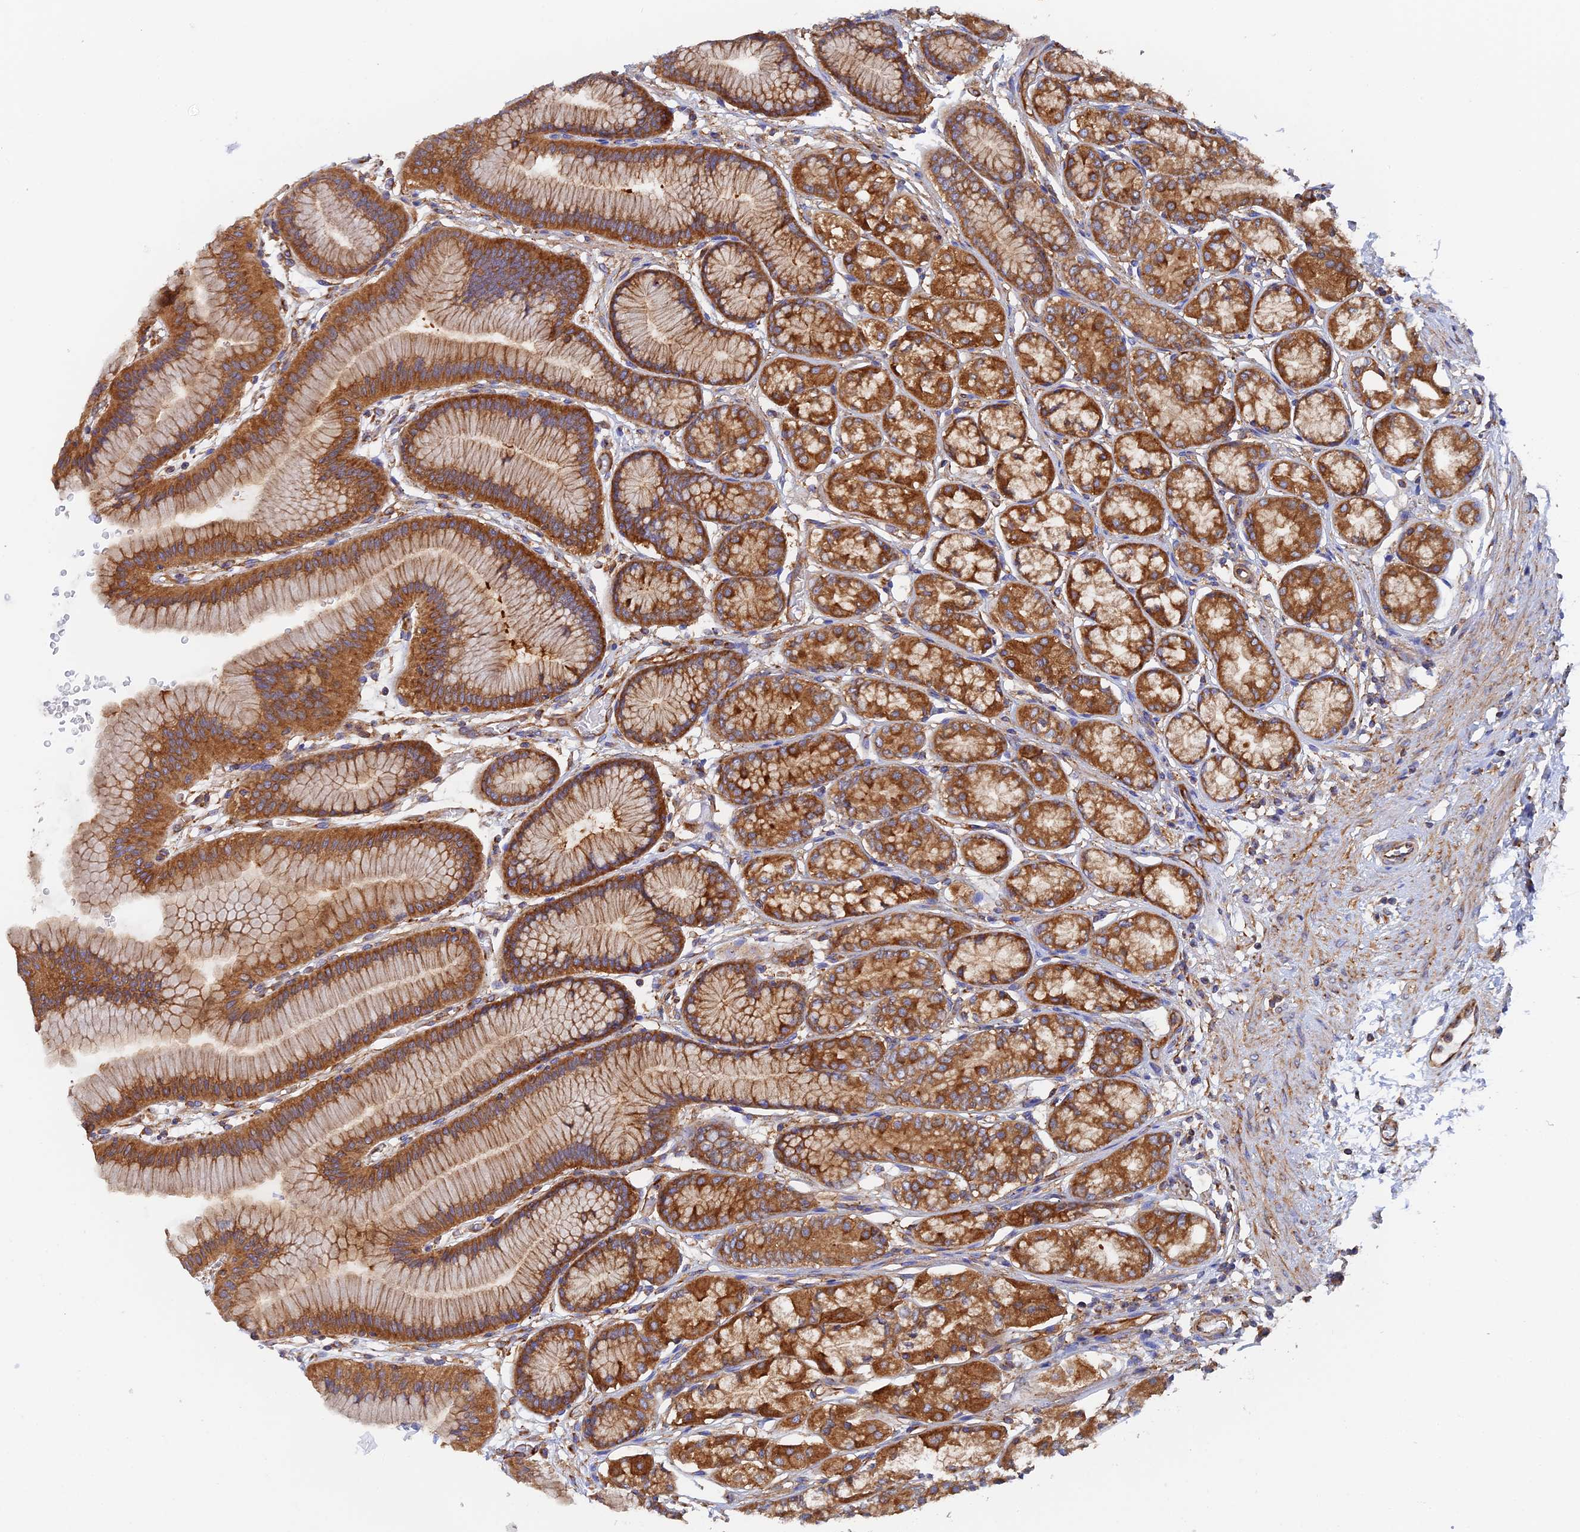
{"staining": {"intensity": "strong", "quantity": ">75%", "location": "cytoplasmic/membranous"}, "tissue": "stomach", "cell_type": "Glandular cells", "image_type": "normal", "snomed": [{"axis": "morphology", "description": "Normal tissue, NOS"}, {"axis": "morphology", "description": "Adenocarcinoma, NOS"}, {"axis": "morphology", "description": "Adenocarcinoma, High grade"}, {"axis": "topography", "description": "Stomach, upper"}, {"axis": "topography", "description": "Stomach"}], "caption": "A brown stain highlights strong cytoplasmic/membranous staining of a protein in glandular cells of normal stomach. (brown staining indicates protein expression, while blue staining denotes nuclei).", "gene": "DCTN2", "patient": {"sex": "female", "age": 65}}